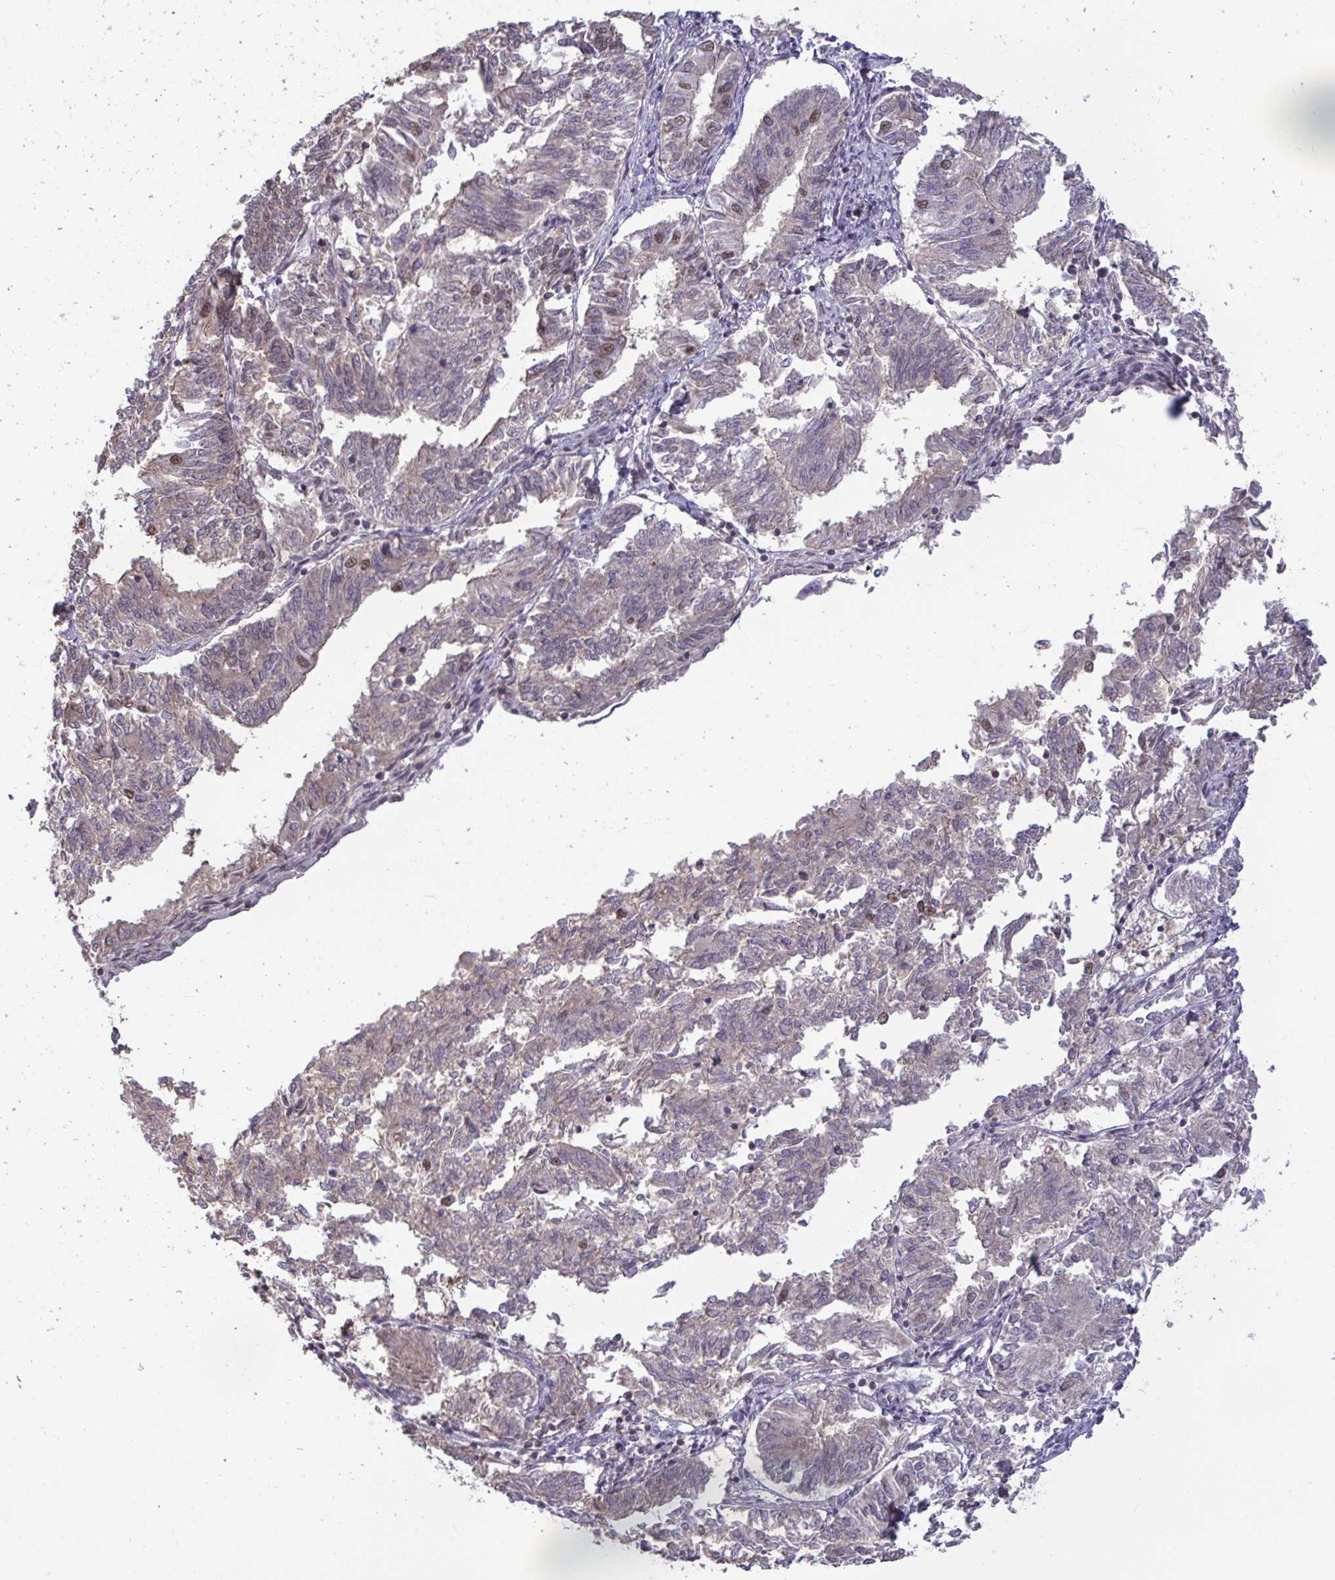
{"staining": {"intensity": "weak", "quantity": "<25%", "location": "cytoplasmic/membranous,nuclear"}, "tissue": "endometrial cancer", "cell_type": "Tumor cells", "image_type": "cancer", "snomed": [{"axis": "morphology", "description": "Adenocarcinoma, NOS"}, {"axis": "topography", "description": "Endometrium"}], "caption": "Immunohistochemistry (IHC) photomicrograph of neoplastic tissue: endometrial cancer (adenocarcinoma) stained with DAB displays no significant protein expression in tumor cells.", "gene": "PUF60", "patient": {"sex": "female", "age": 58}}